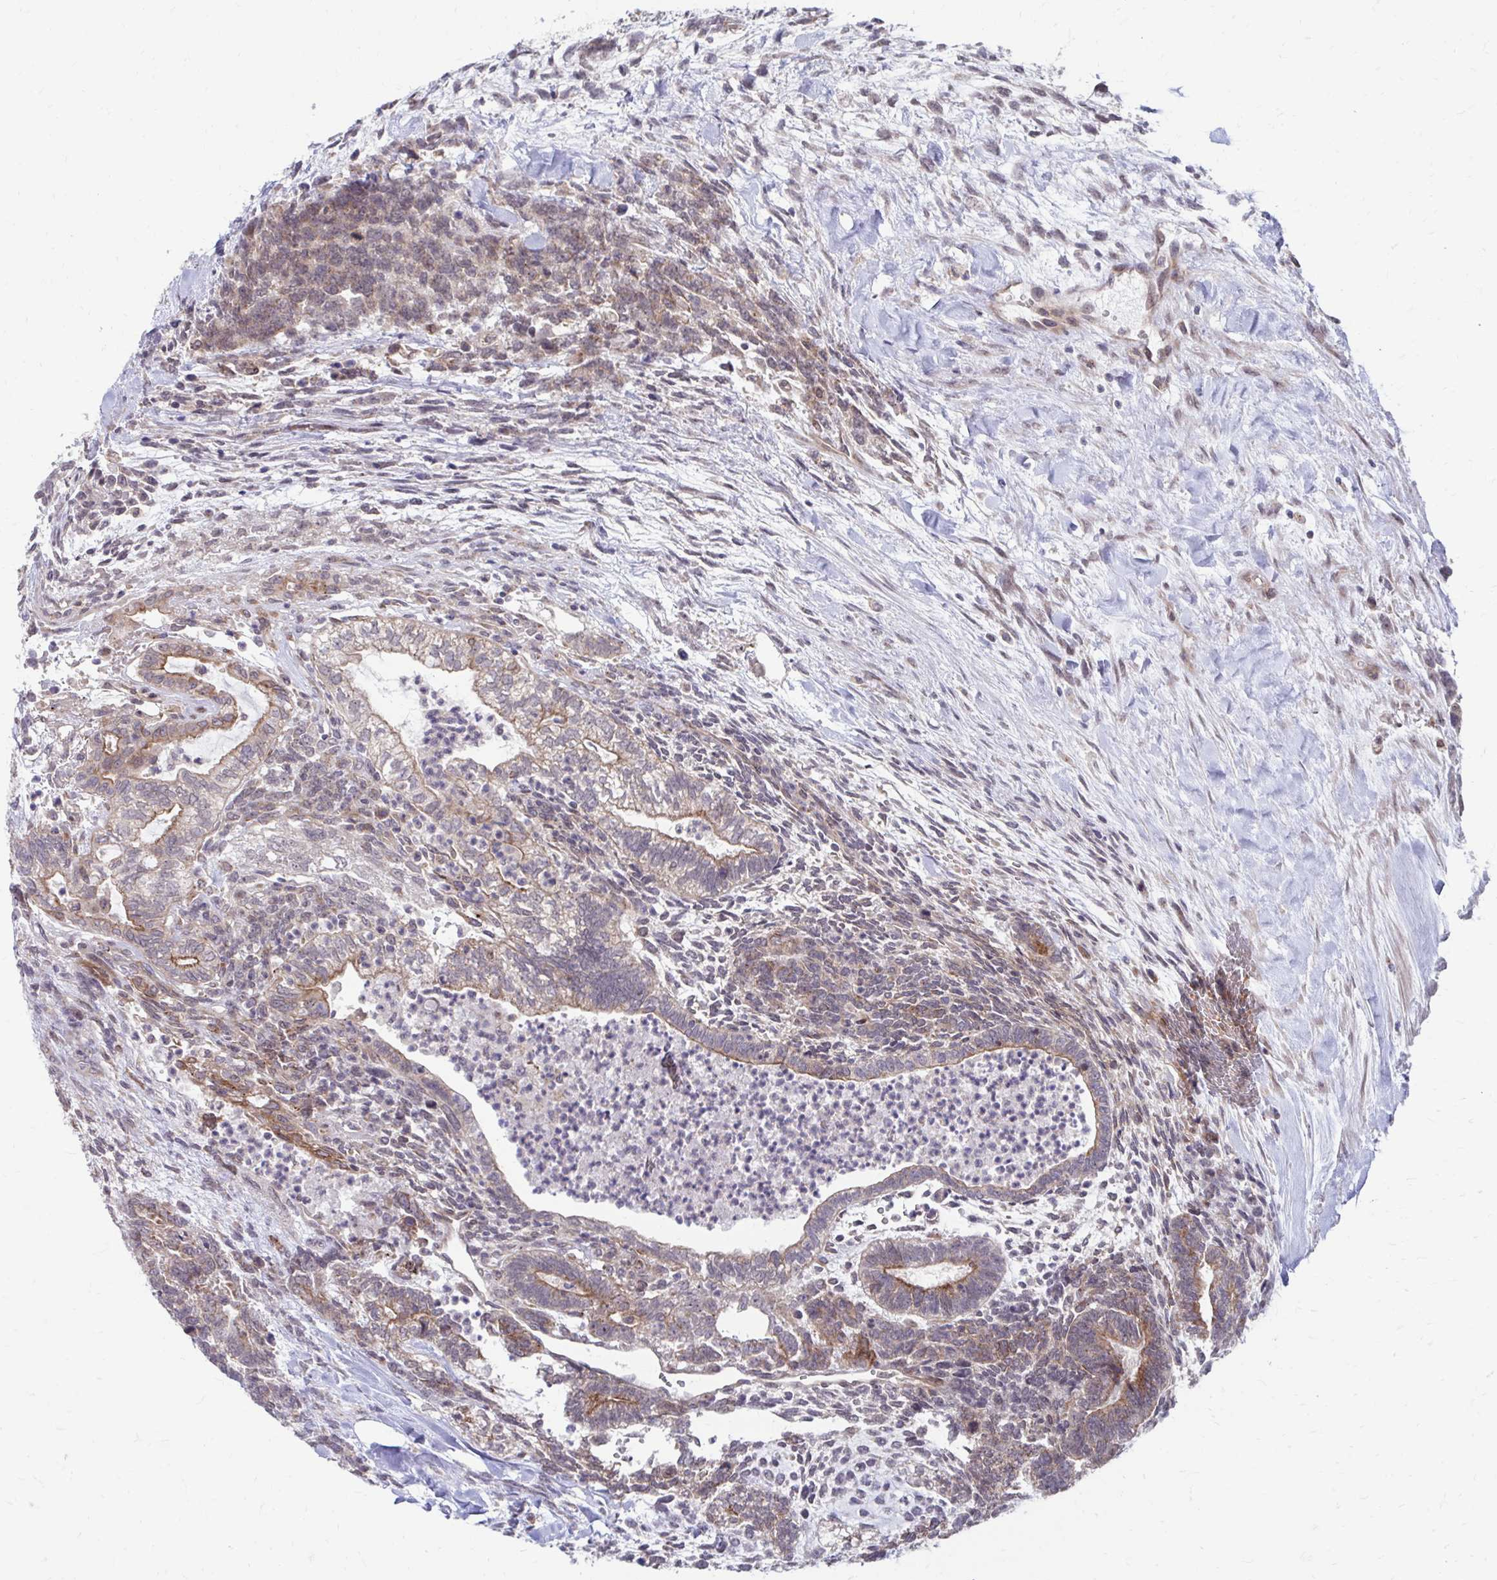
{"staining": {"intensity": "moderate", "quantity": "<25%", "location": "cytoplasmic/membranous"}, "tissue": "testis cancer", "cell_type": "Tumor cells", "image_type": "cancer", "snomed": [{"axis": "morphology", "description": "Carcinoma, Embryonal, NOS"}, {"axis": "topography", "description": "Testis"}], "caption": "DAB (3,3'-diaminobenzidine) immunohistochemical staining of human embryonal carcinoma (testis) reveals moderate cytoplasmic/membranous protein positivity in about <25% of tumor cells.", "gene": "ITPR2", "patient": {"sex": "male", "age": 23}}